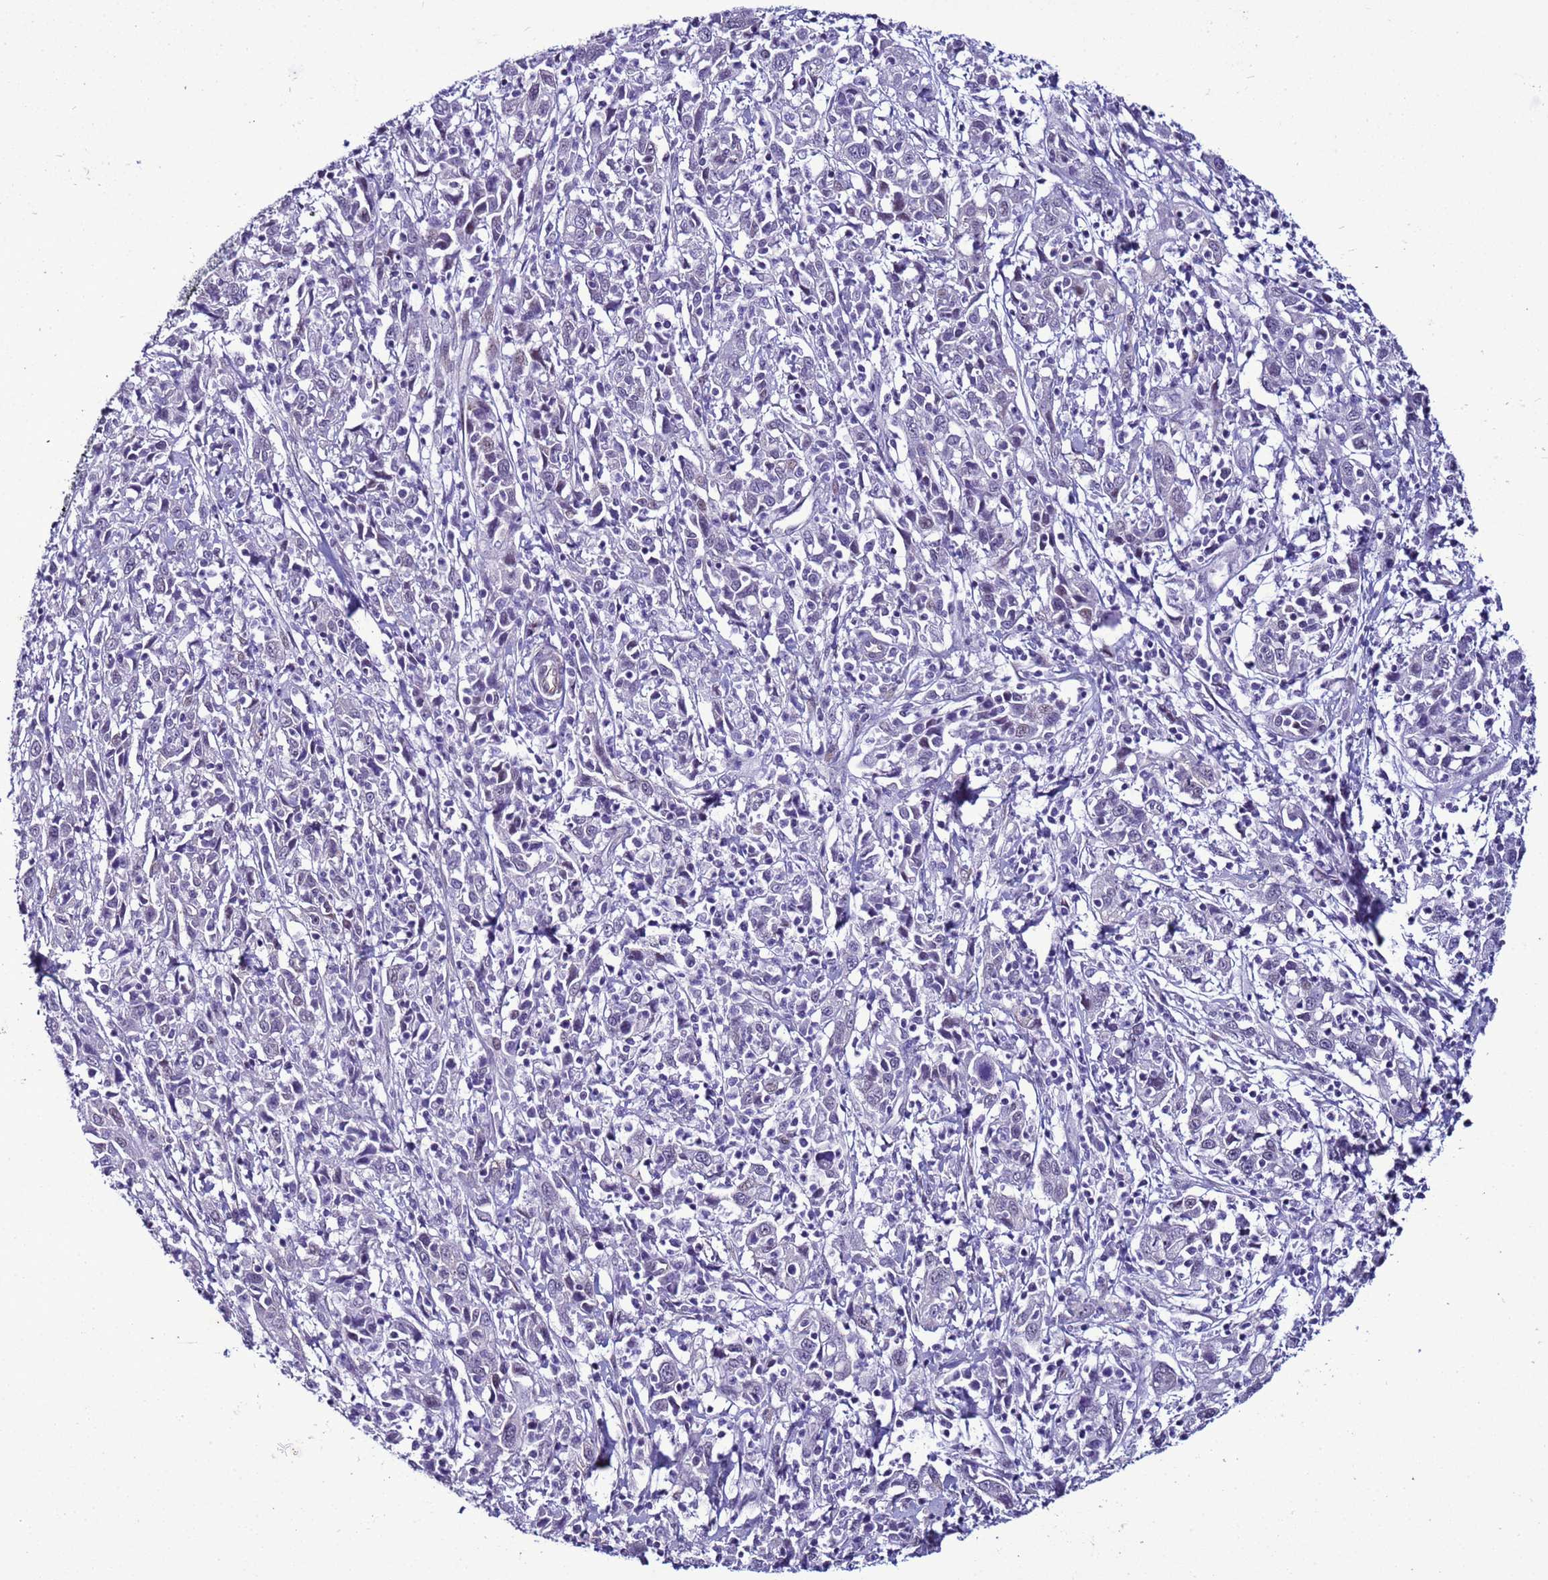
{"staining": {"intensity": "negative", "quantity": "none", "location": "none"}, "tissue": "cervical cancer", "cell_type": "Tumor cells", "image_type": "cancer", "snomed": [{"axis": "morphology", "description": "Squamous cell carcinoma, NOS"}, {"axis": "topography", "description": "Cervix"}], "caption": "Immunohistochemical staining of human cervical cancer displays no significant staining in tumor cells.", "gene": "LRRC10B", "patient": {"sex": "female", "age": 46}}